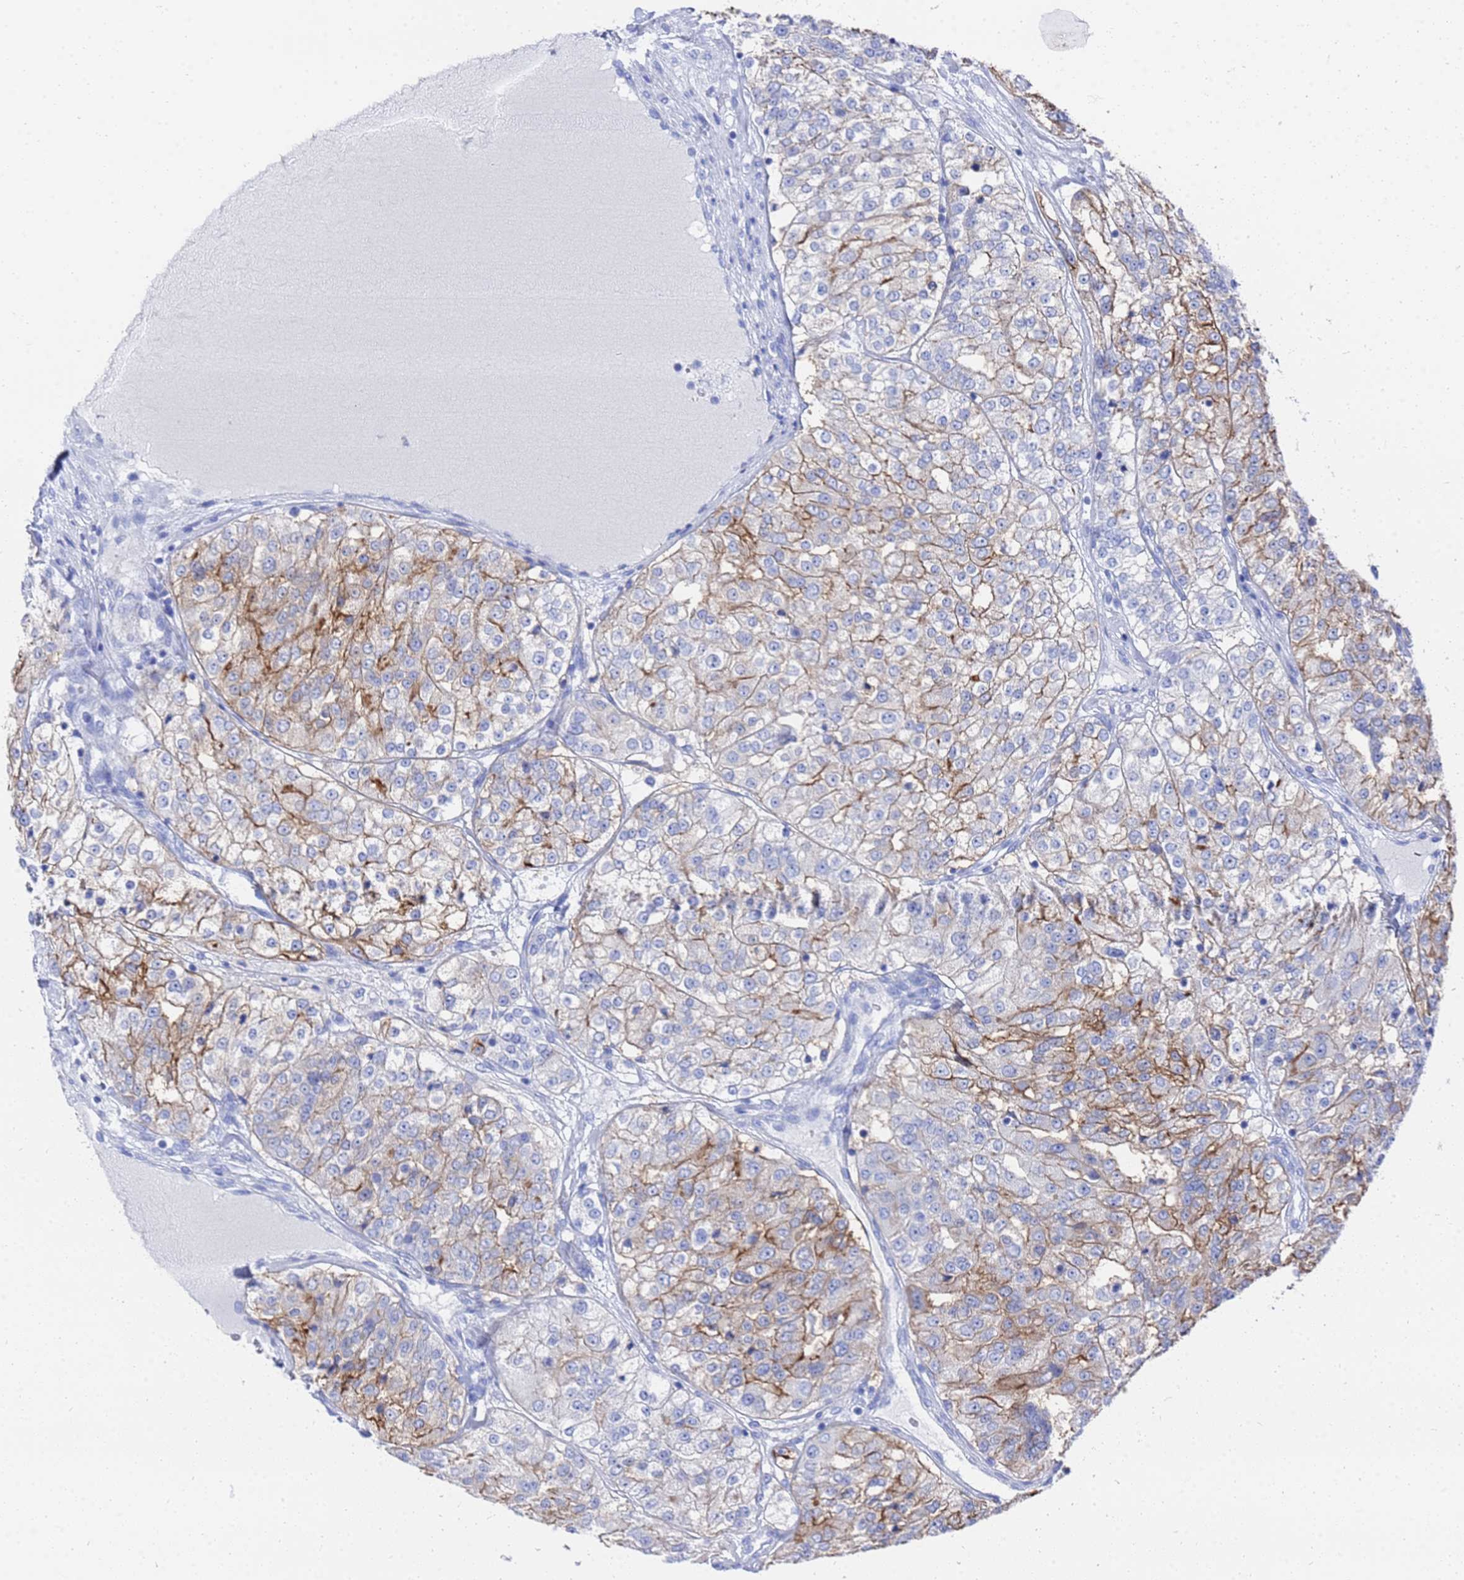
{"staining": {"intensity": "moderate", "quantity": "25%-75%", "location": "cytoplasmic/membranous"}, "tissue": "renal cancer", "cell_type": "Tumor cells", "image_type": "cancer", "snomed": [{"axis": "morphology", "description": "Adenocarcinoma, NOS"}, {"axis": "topography", "description": "Kidney"}], "caption": "Moderate cytoplasmic/membranous staining for a protein is appreciated in approximately 25%-75% of tumor cells of renal cancer (adenocarcinoma) using immunohistochemistry.", "gene": "GGT1", "patient": {"sex": "female", "age": 63}}